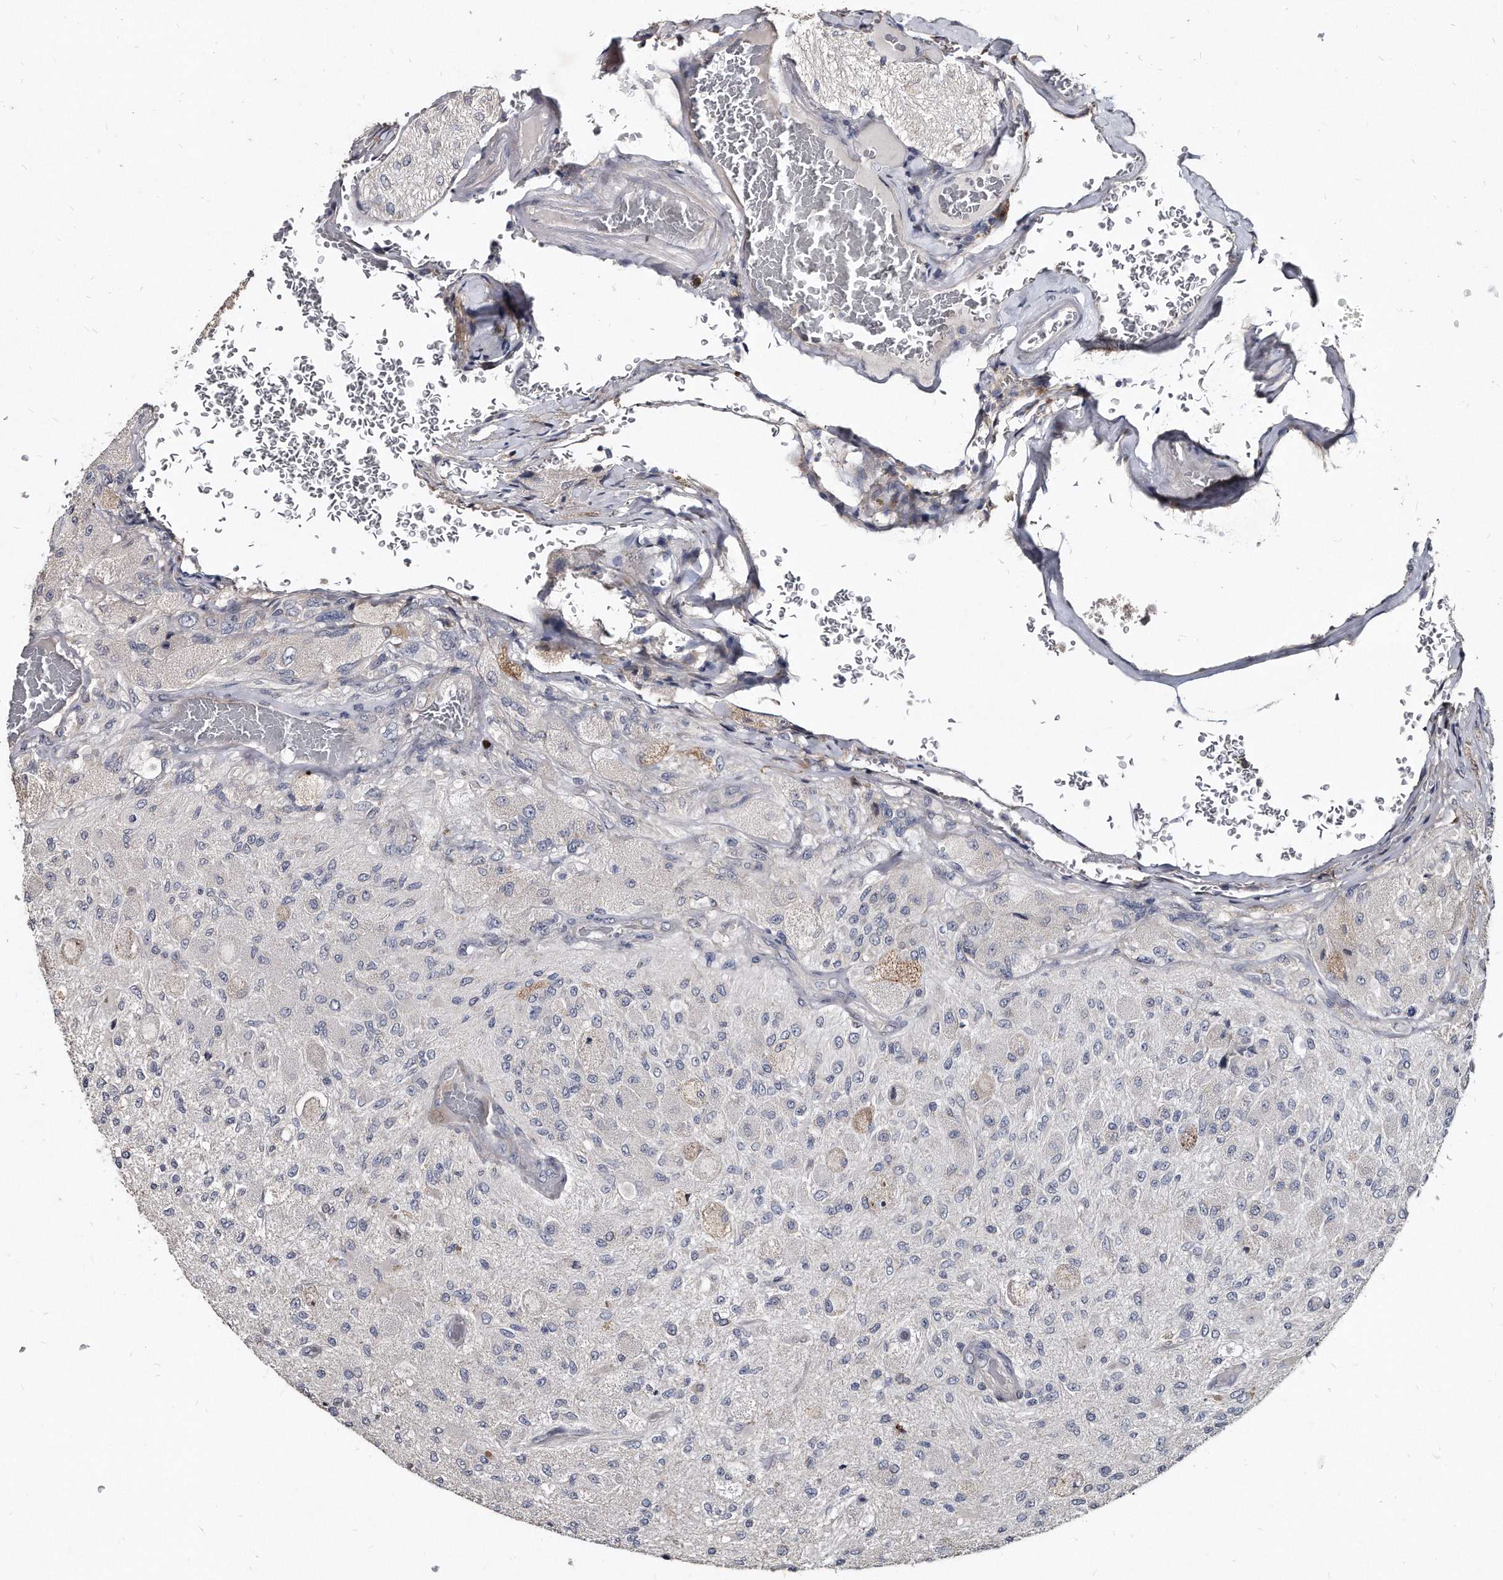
{"staining": {"intensity": "negative", "quantity": "none", "location": "none"}, "tissue": "glioma", "cell_type": "Tumor cells", "image_type": "cancer", "snomed": [{"axis": "morphology", "description": "Normal tissue, NOS"}, {"axis": "morphology", "description": "Glioma, malignant, High grade"}, {"axis": "topography", "description": "Cerebral cortex"}], "caption": "A high-resolution image shows IHC staining of glioma, which exhibits no significant expression in tumor cells.", "gene": "KLHDC3", "patient": {"sex": "male", "age": 77}}